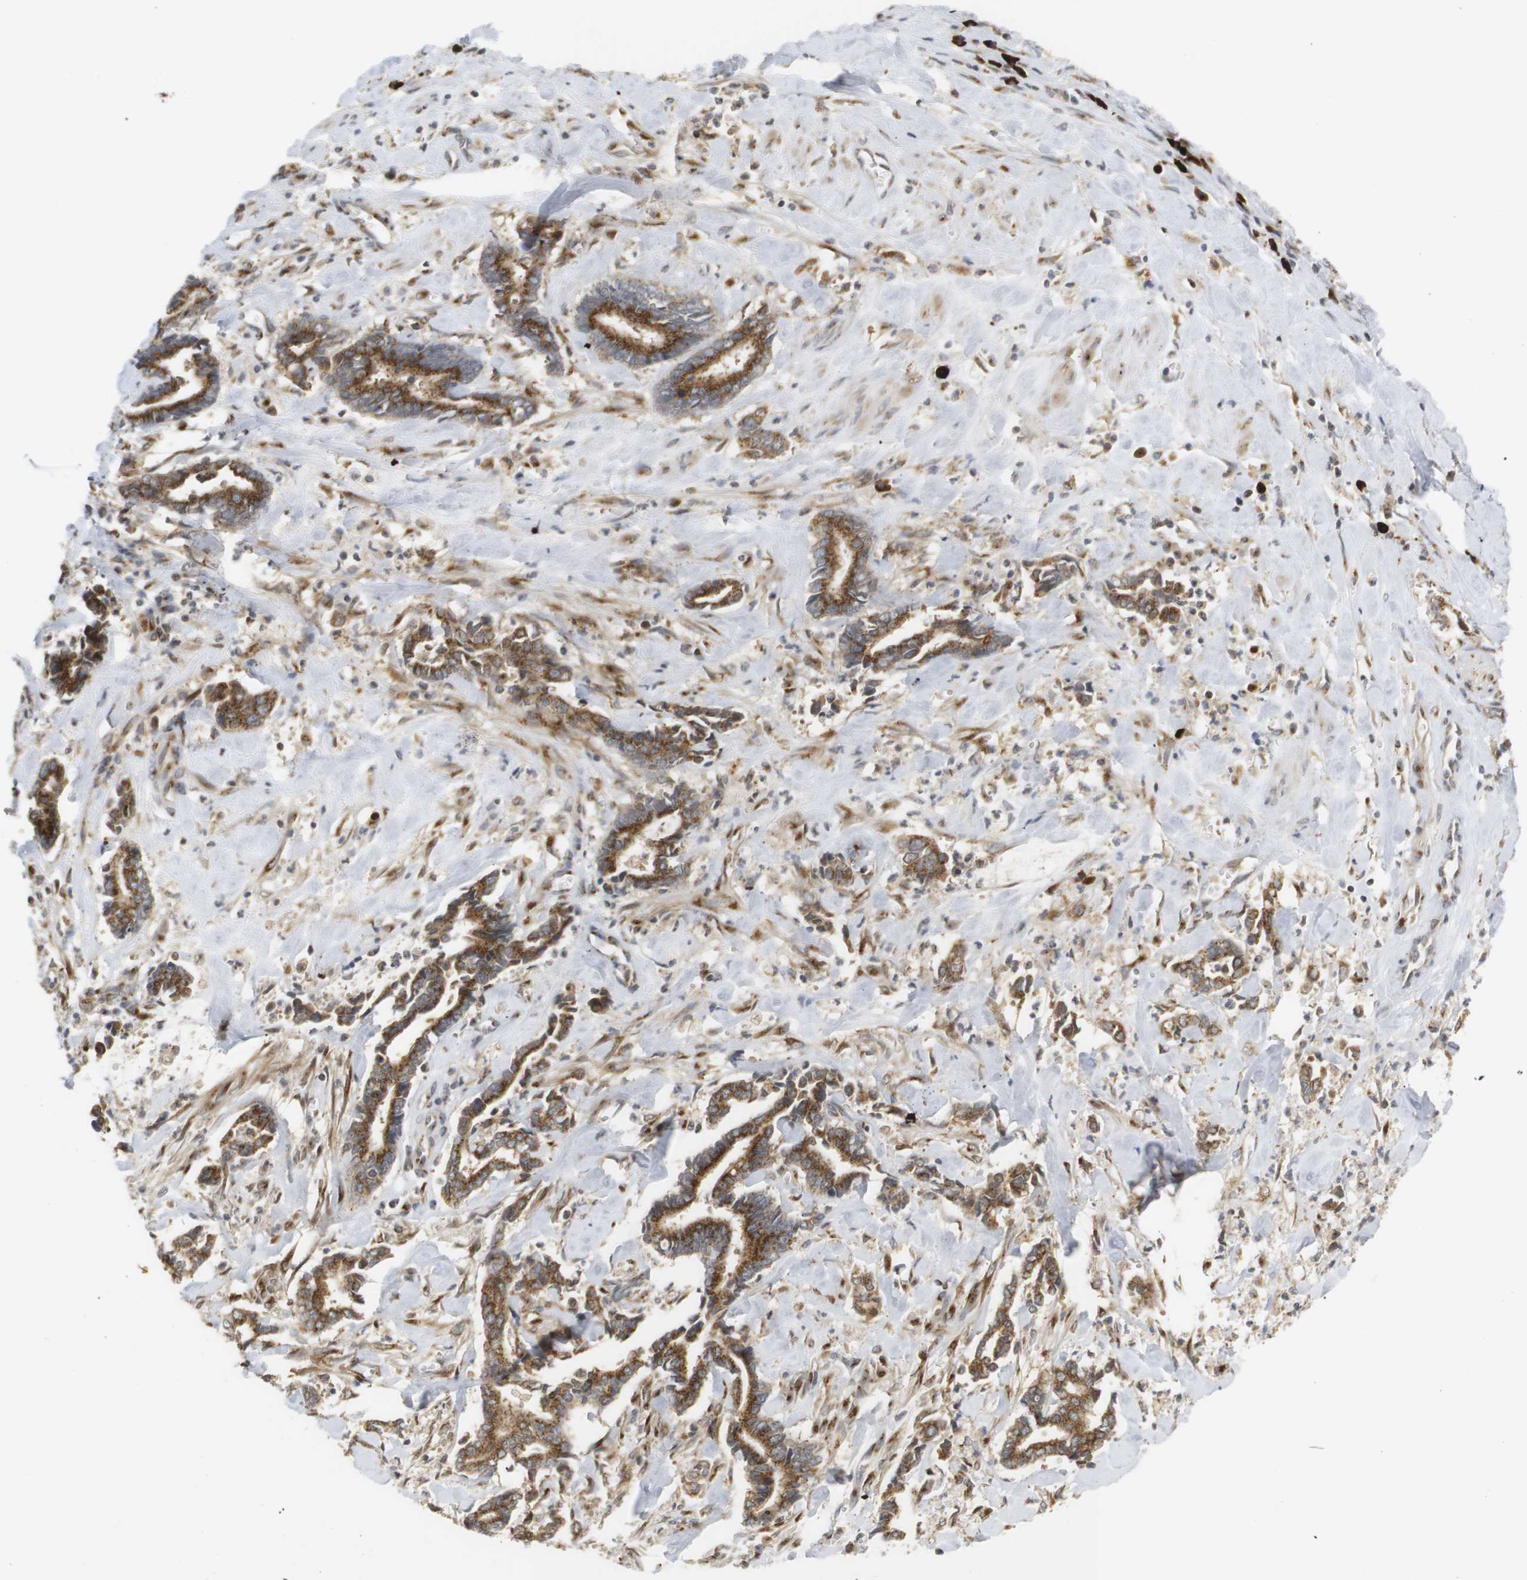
{"staining": {"intensity": "moderate", "quantity": ">75%", "location": "cytoplasmic/membranous"}, "tissue": "cervical cancer", "cell_type": "Tumor cells", "image_type": "cancer", "snomed": [{"axis": "morphology", "description": "Adenocarcinoma, NOS"}, {"axis": "topography", "description": "Cervix"}], "caption": "Adenocarcinoma (cervical) was stained to show a protein in brown. There is medium levels of moderate cytoplasmic/membranous positivity in about >75% of tumor cells.", "gene": "ZFPL1", "patient": {"sex": "female", "age": 44}}